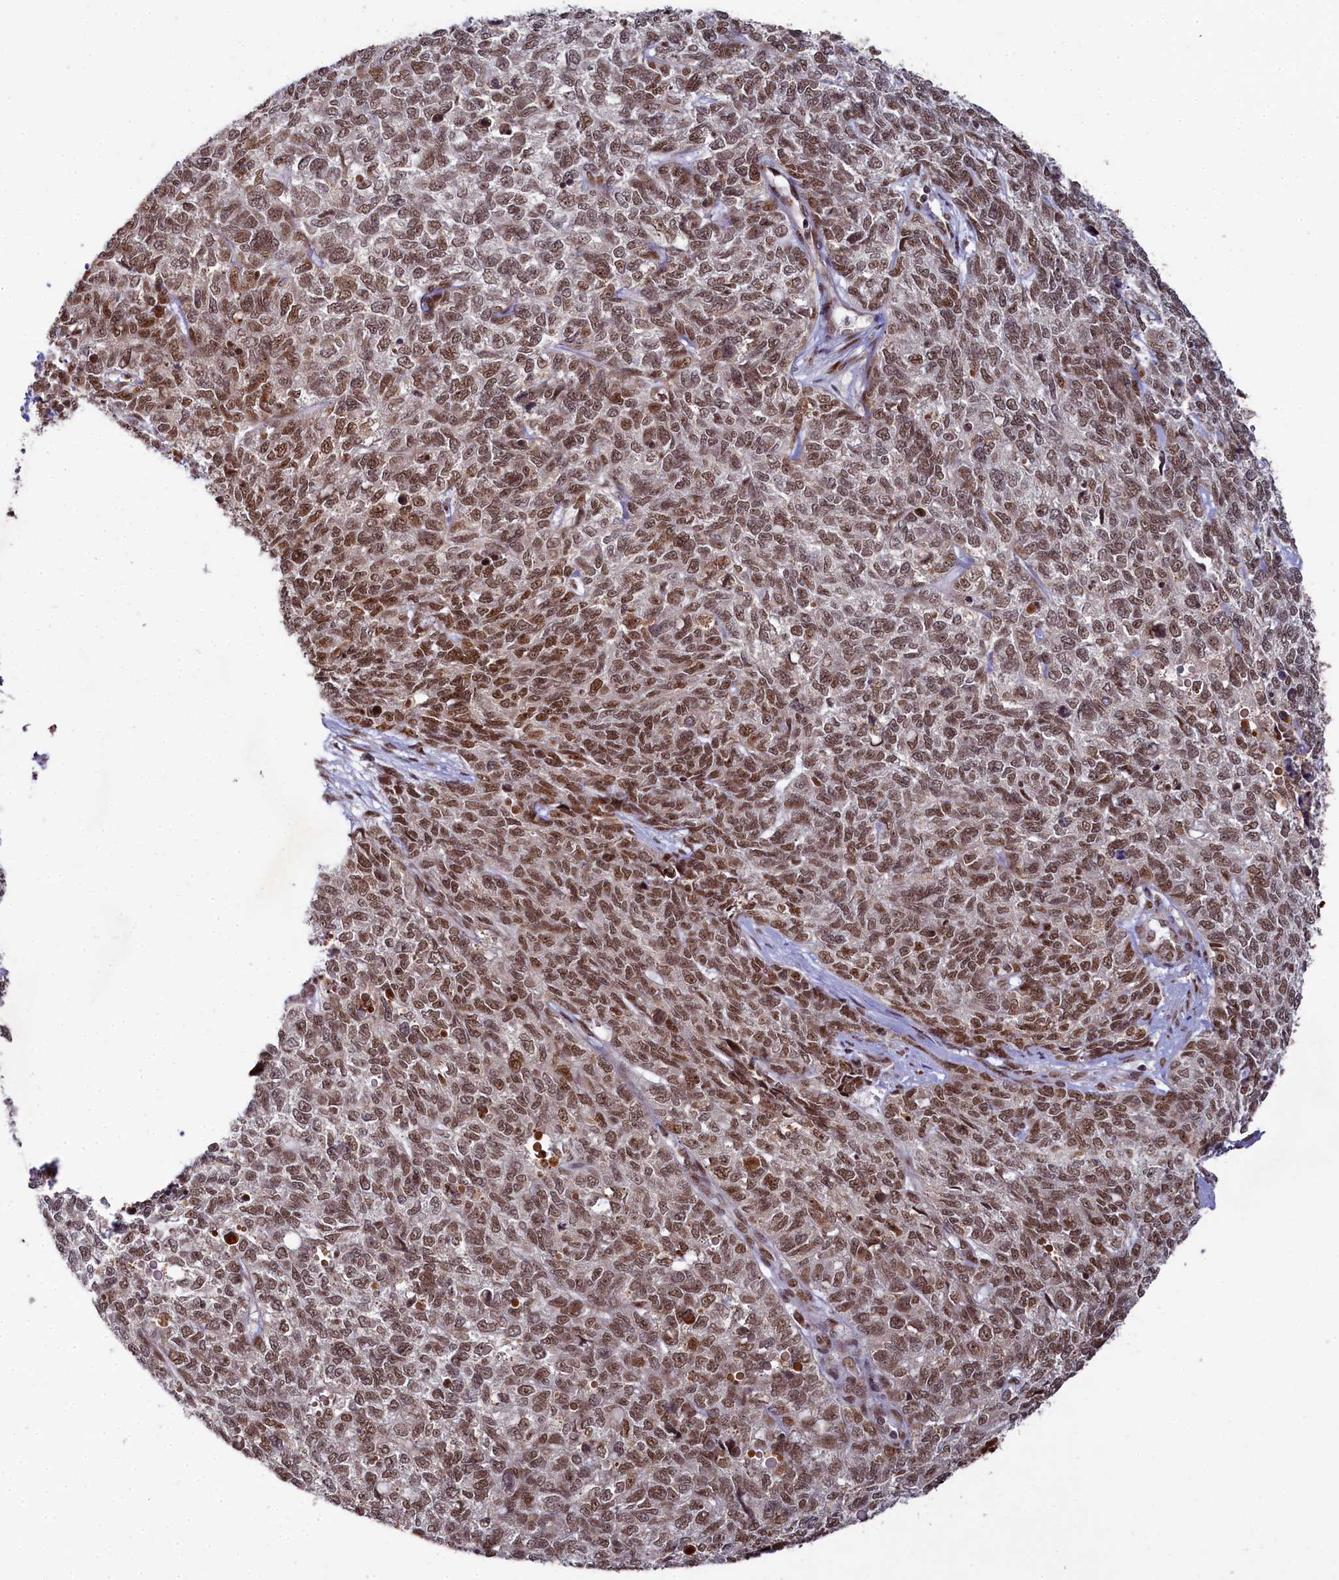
{"staining": {"intensity": "strong", "quantity": ">75%", "location": "nuclear"}, "tissue": "cervical cancer", "cell_type": "Tumor cells", "image_type": "cancer", "snomed": [{"axis": "morphology", "description": "Squamous cell carcinoma, NOS"}, {"axis": "topography", "description": "Cervix"}], "caption": "Strong nuclear protein expression is present in about >75% of tumor cells in cervical cancer (squamous cell carcinoma).", "gene": "PPHLN1", "patient": {"sex": "female", "age": 63}}